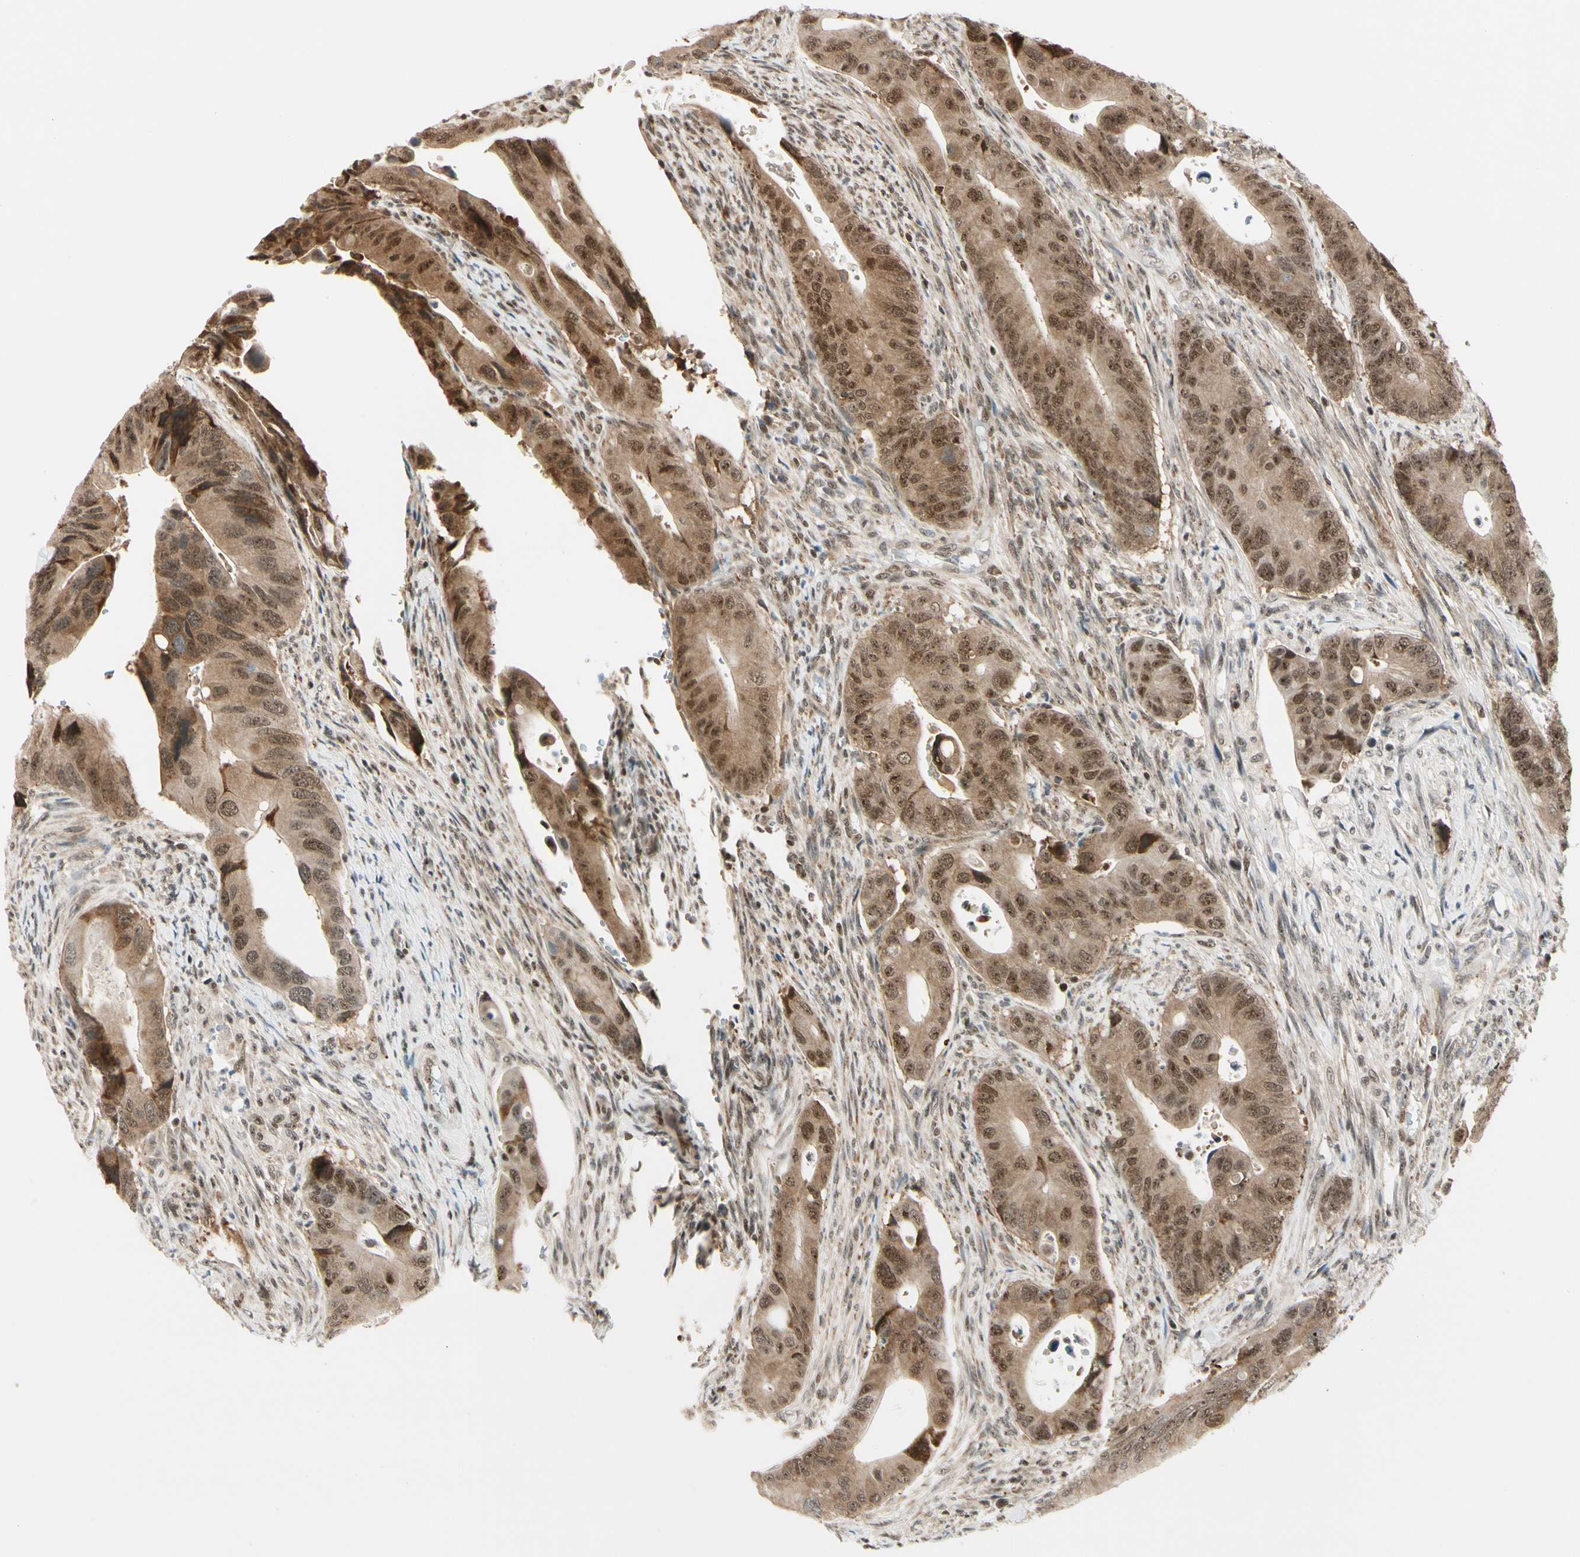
{"staining": {"intensity": "moderate", "quantity": ">75%", "location": "cytoplasmic/membranous,nuclear"}, "tissue": "colorectal cancer", "cell_type": "Tumor cells", "image_type": "cancer", "snomed": [{"axis": "morphology", "description": "Adenocarcinoma, NOS"}, {"axis": "topography", "description": "Rectum"}], "caption": "Human colorectal cancer (adenocarcinoma) stained with a protein marker shows moderate staining in tumor cells.", "gene": "DAXX", "patient": {"sex": "female", "age": 57}}